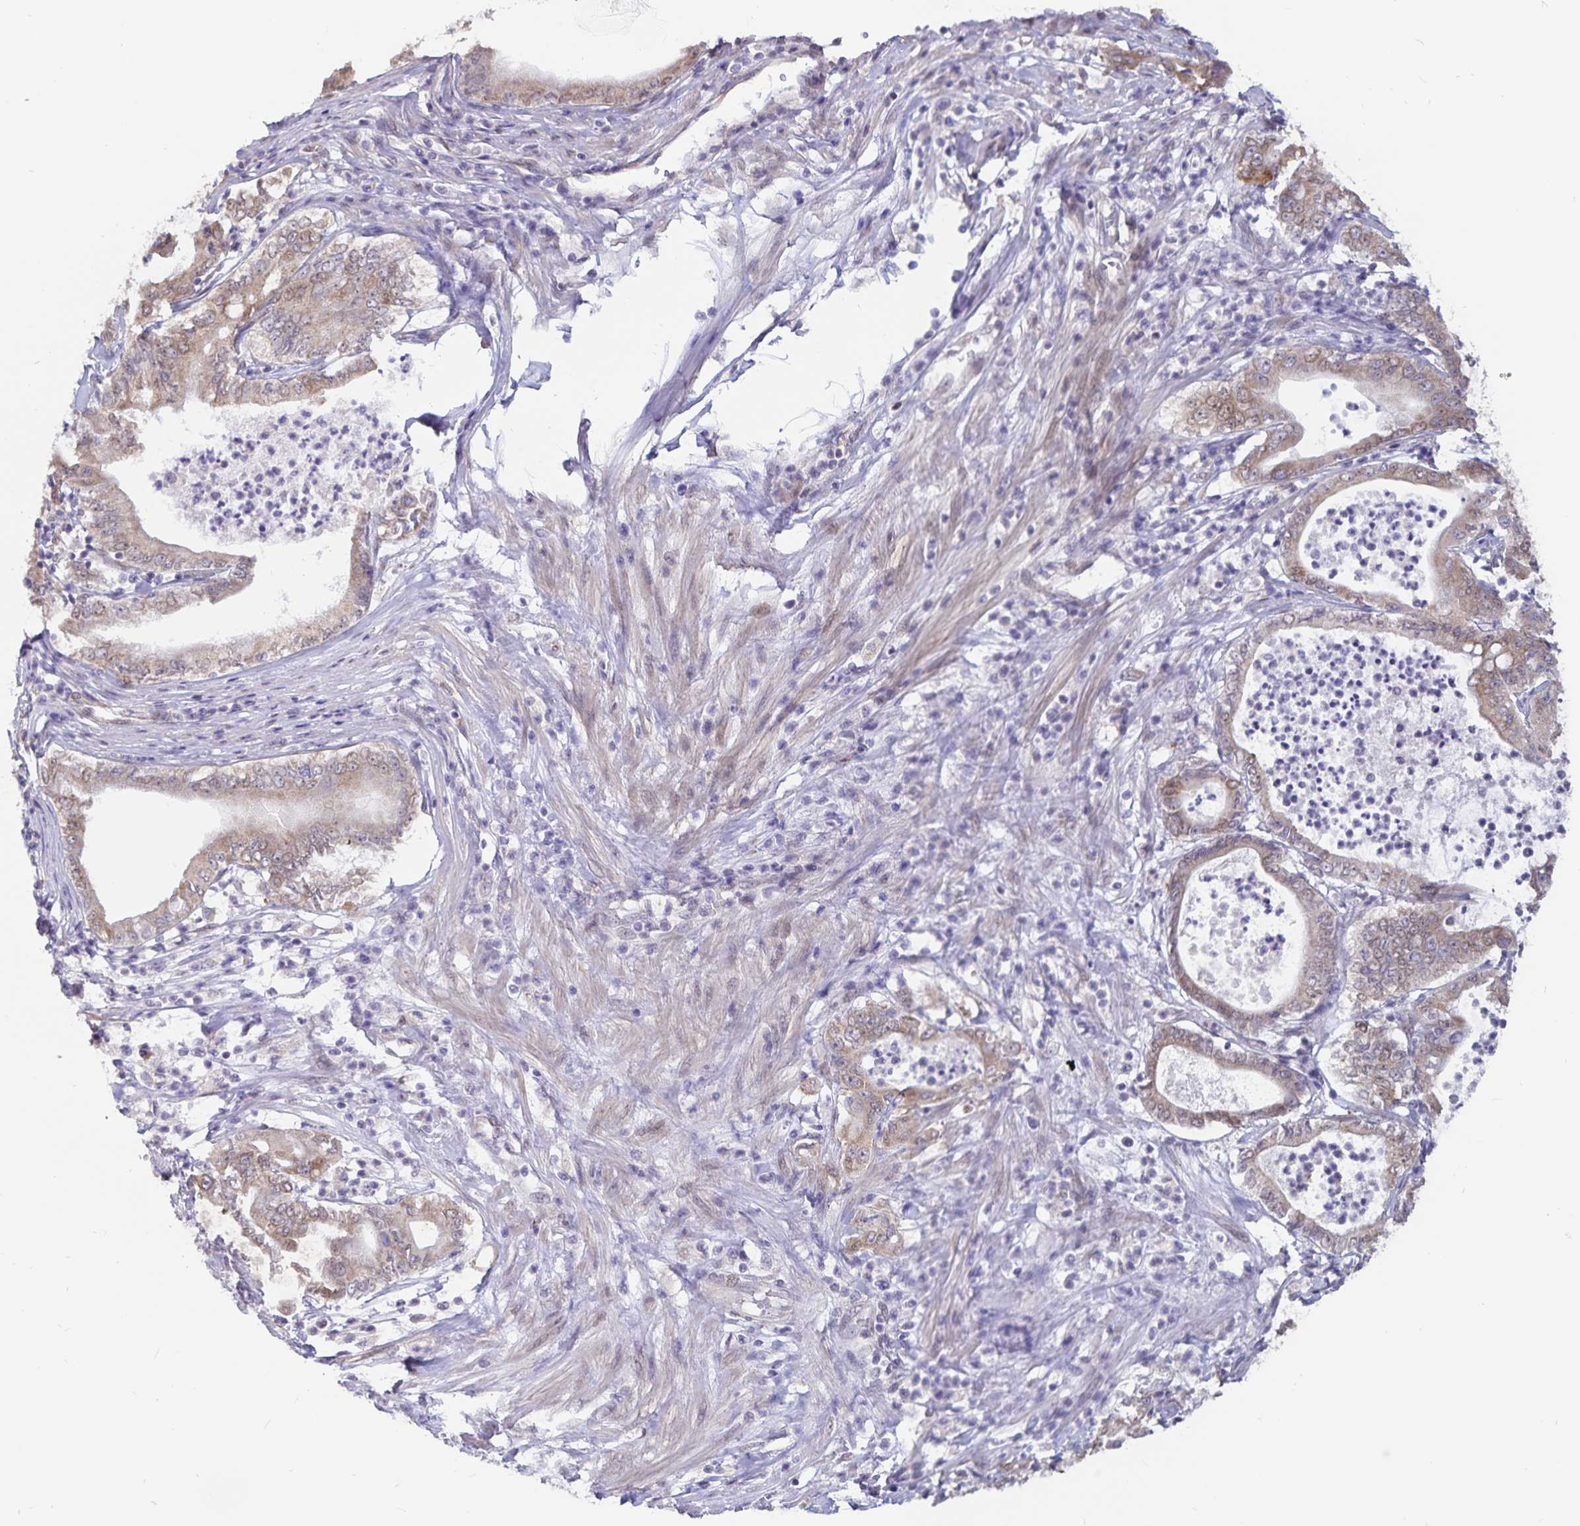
{"staining": {"intensity": "moderate", "quantity": ">75%", "location": "cytoplasmic/membranous"}, "tissue": "pancreatic cancer", "cell_type": "Tumor cells", "image_type": "cancer", "snomed": [{"axis": "morphology", "description": "Adenocarcinoma, NOS"}, {"axis": "topography", "description": "Pancreas"}], "caption": "A high-resolution photomicrograph shows immunohistochemistry (IHC) staining of adenocarcinoma (pancreatic), which shows moderate cytoplasmic/membranous expression in approximately >75% of tumor cells. The staining was performed using DAB (3,3'-diaminobenzidine) to visualize the protein expression in brown, while the nuclei were stained in blue with hematoxylin (Magnification: 20x).", "gene": "ATP2A2", "patient": {"sex": "male", "age": 71}}